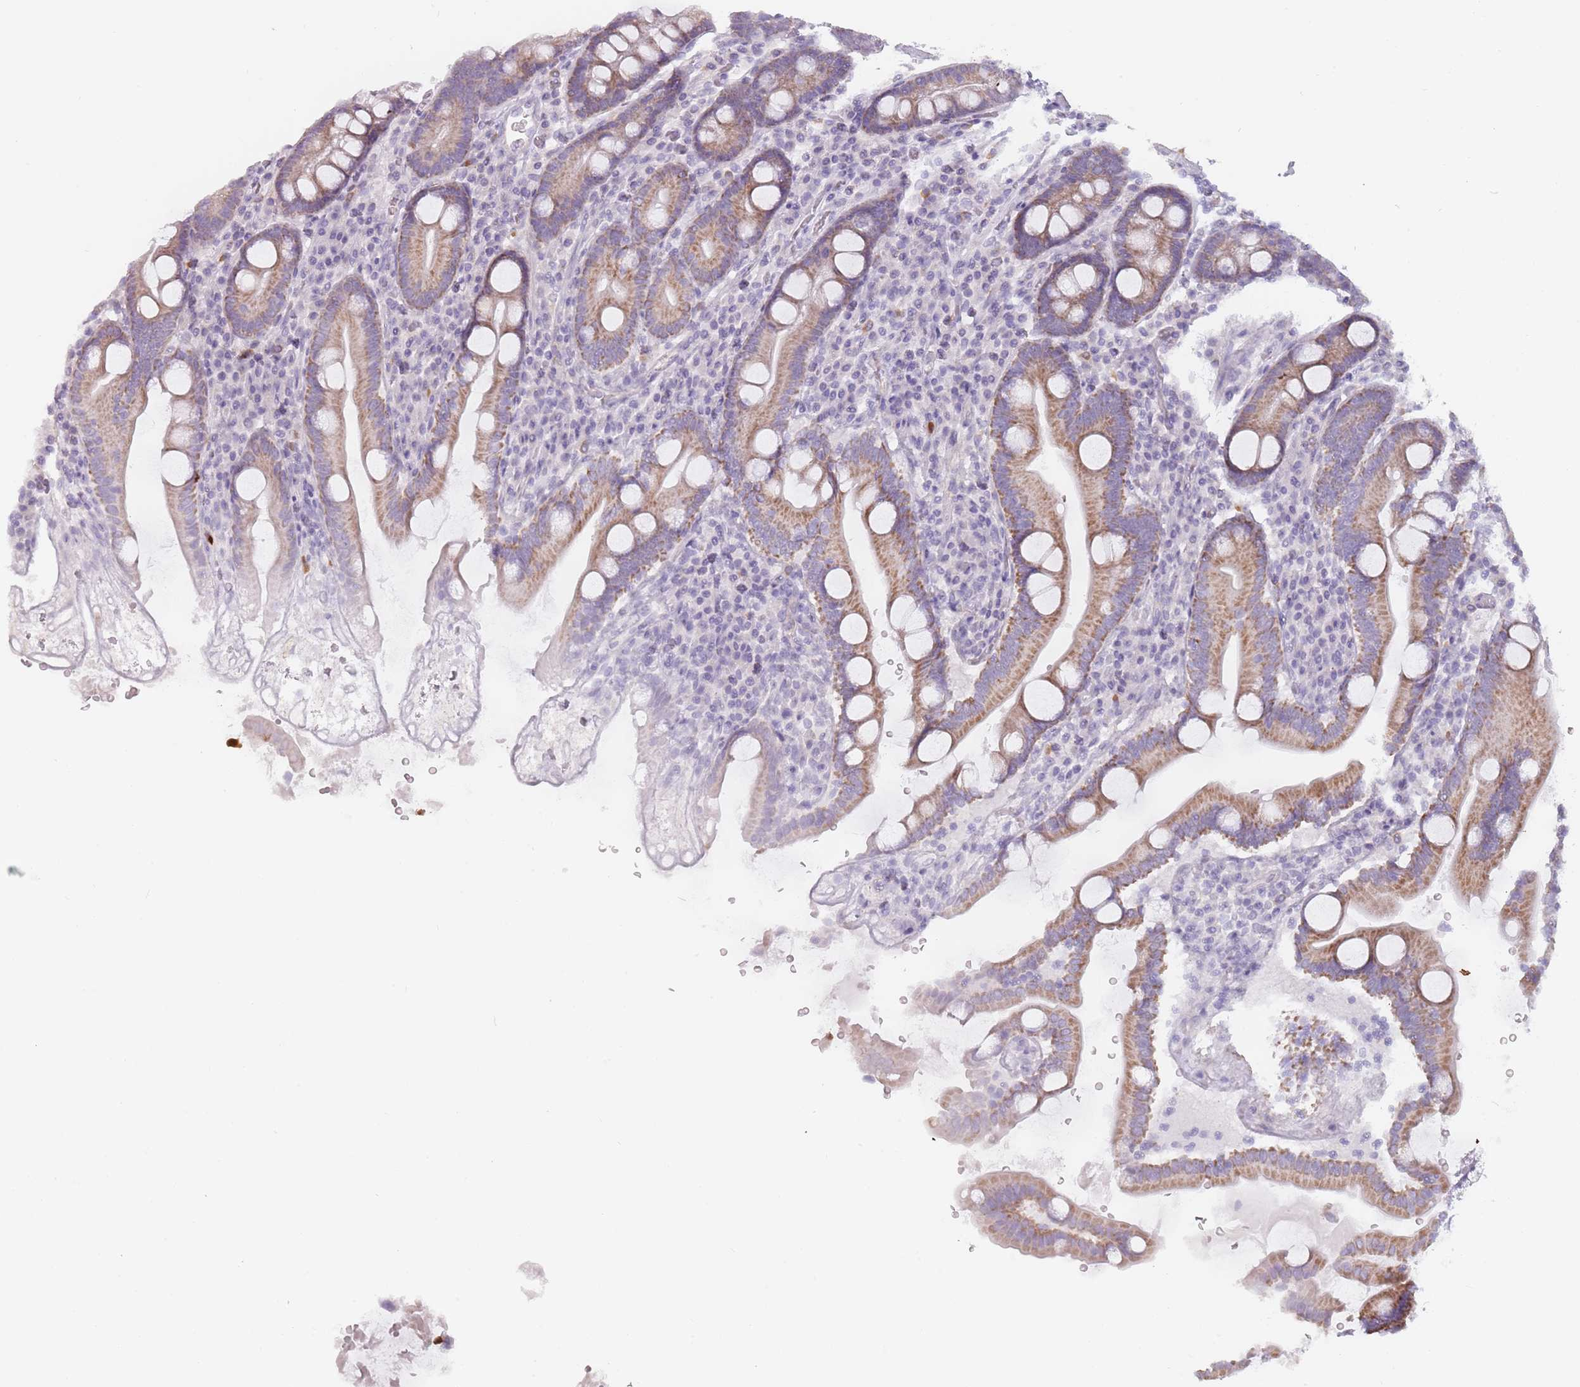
{"staining": {"intensity": "moderate", "quantity": ">75%", "location": "cytoplasmic/membranous"}, "tissue": "duodenum", "cell_type": "Glandular cells", "image_type": "normal", "snomed": [{"axis": "morphology", "description": "Normal tissue, NOS"}, {"axis": "topography", "description": "Duodenum"}], "caption": "Protein analysis of unremarkable duodenum reveals moderate cytoplasmic/membranous positivity in about >75% of glandular cells.", "gene": "ZNF584", "patient": {"sex": "male", "age": 35}}